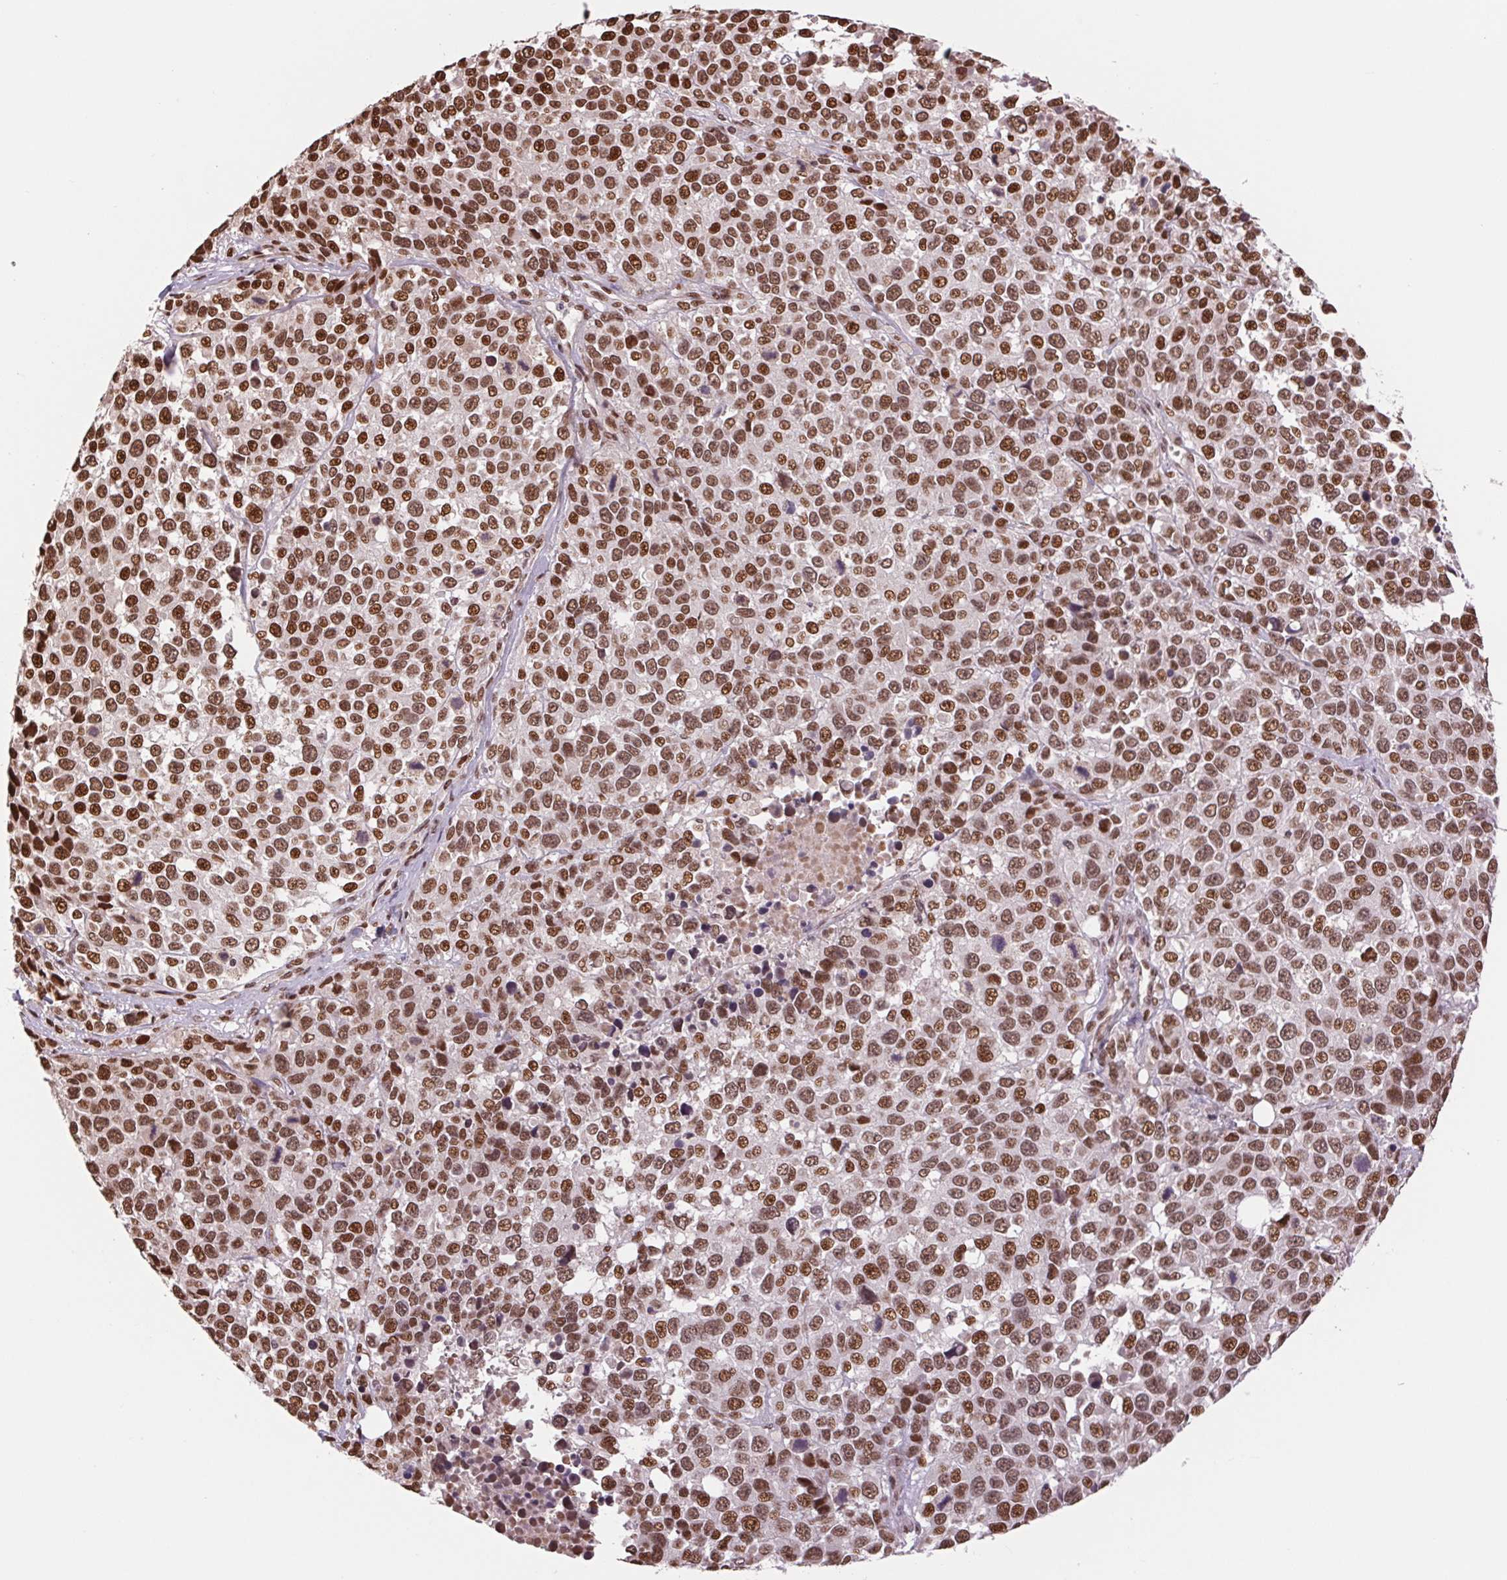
{"staining": {"intensity": "strong", "quantity": ">75%", "location": "nuclear"}, "tissue": "melanoma", "cell_type": "Tumor cells", "image_type": "cancer", "snomed": [{"axis": "morphology", "description": "Malignant melanoma, Metastatic site"}, {"axis": "topography", "description": "Skin"}], "caption": "IHC of human melanoma displays high levels of strong nuclear positivity in approximately >75% of tumor cells. The protein of interest is stained brown, and the nuclei are stained in blue (DAB IHC with brightfield microscopy, high magnification).", "gene": "RAD23A", "patient": {"sex": "male", "age": 84}}